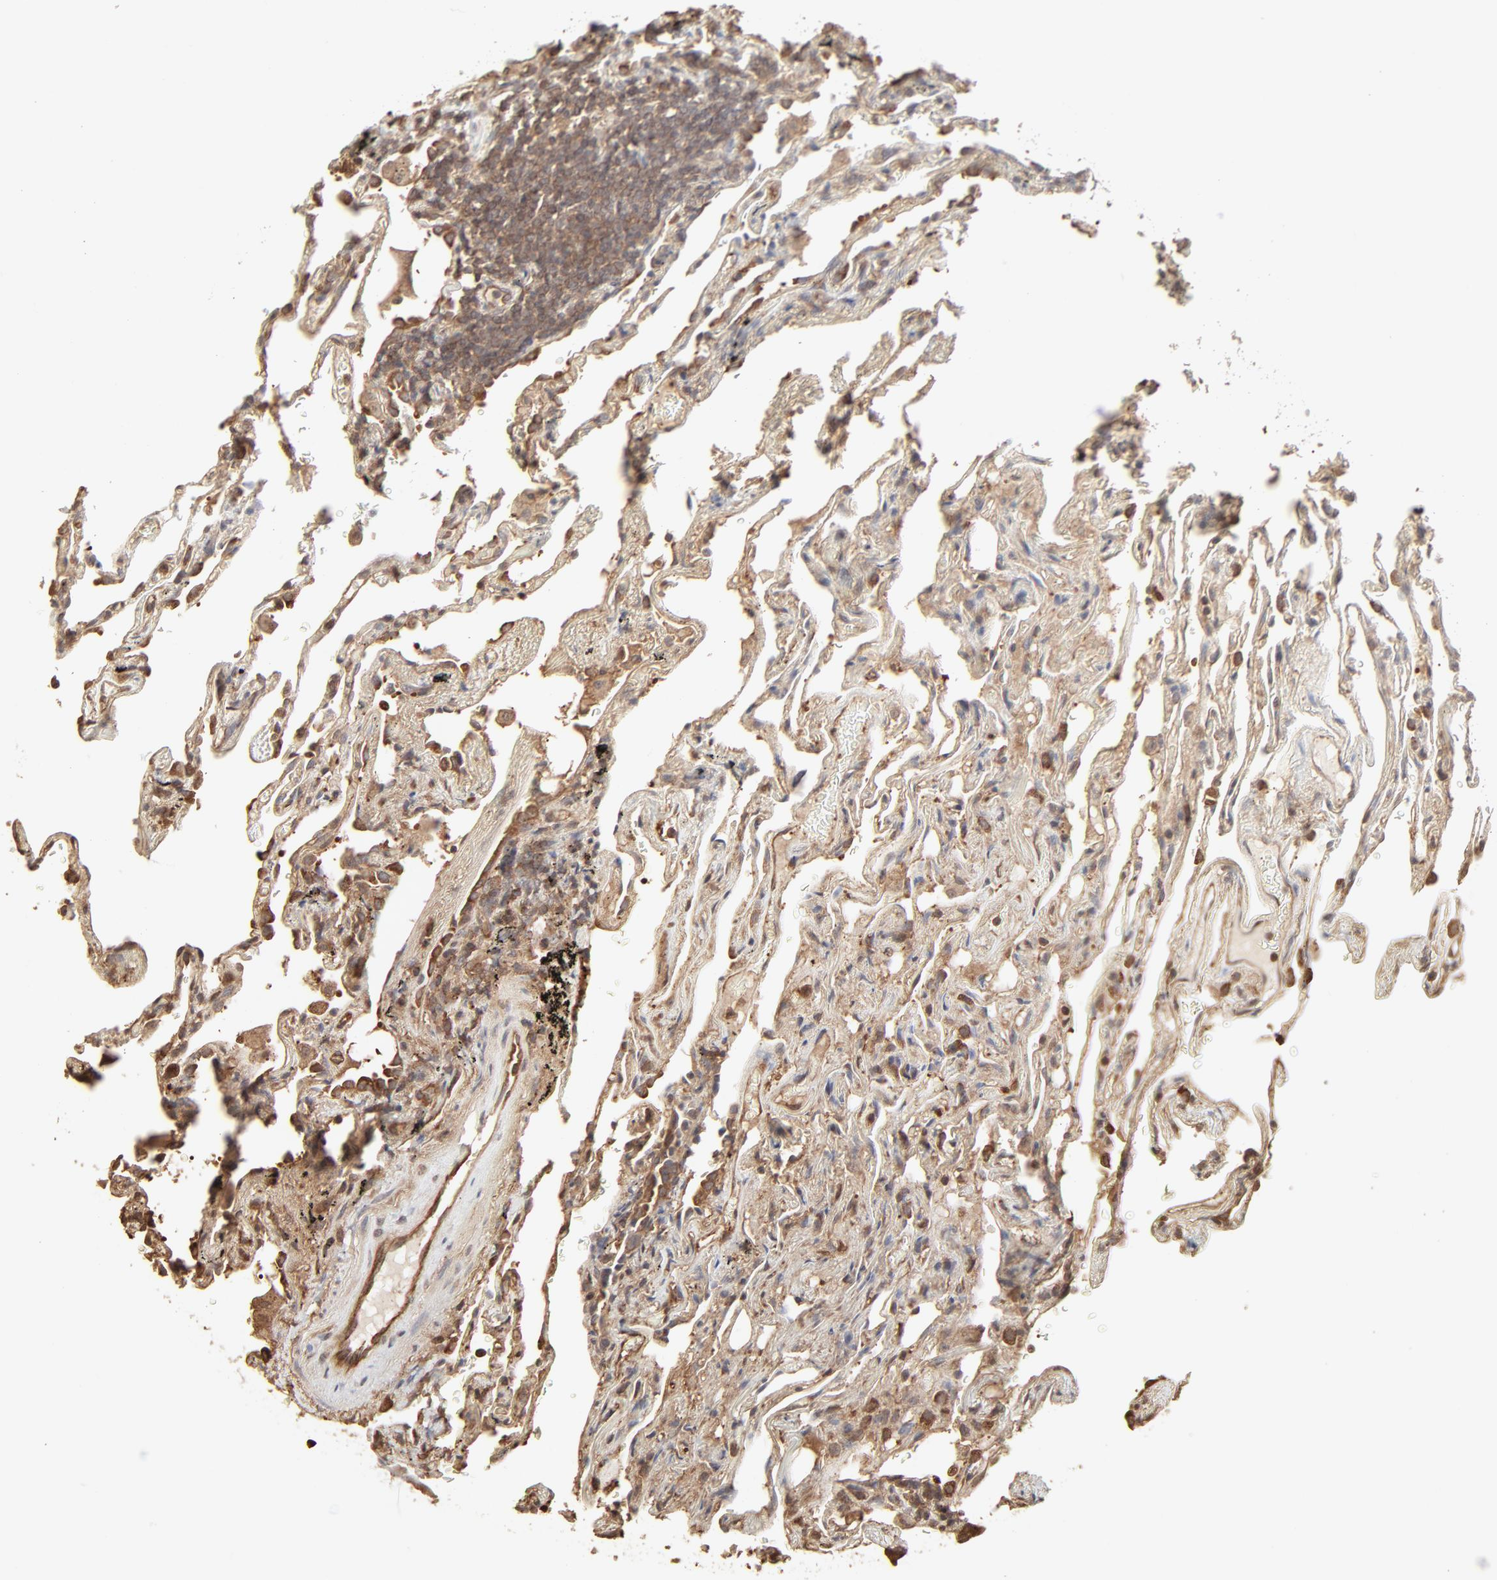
{"staining": {"intensity": "moderate", "quantity": ">75%", "location": "cytoplasmic/membranous"}, "tissue": "lung", "cell_type": "Alveolar cells", "image_type": "normal", "snomed": [{"axis": "morphology", "description": "Normal tissue, NOS"}, {"axis": "morphology", "description": "Inflammation, NOS"}, {"axis": "topography", "description": "Lung"}], "caption": "Lung stained with immunohistochemistry reveals moderate cytoplasmic/membranous expression in about >75% of alveolar cells.", "gene": "PPP2CA", "patient": {"sex": "male", "age": 69}}